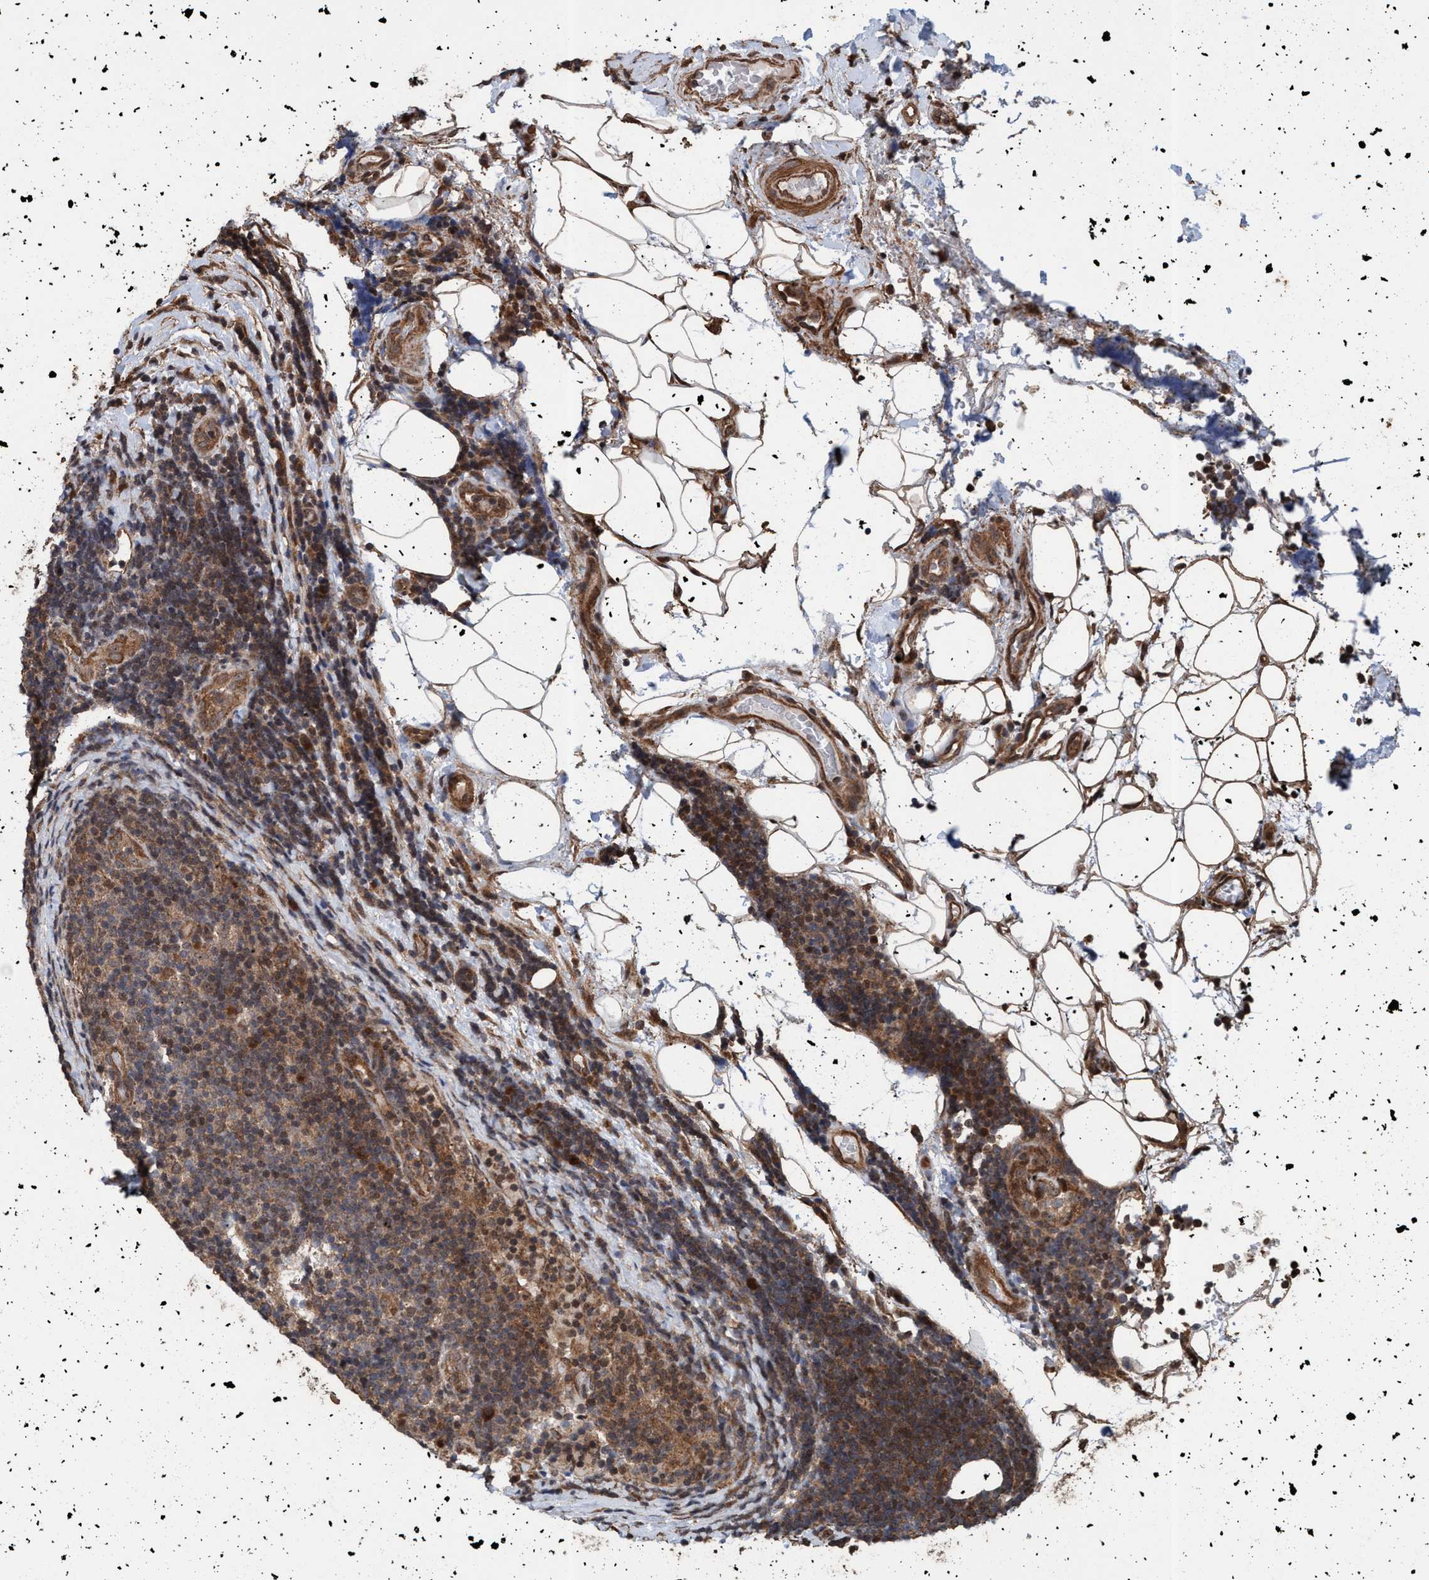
{"staining": {"intensity": "moderate", "quantity": ">75%", "location": "cytoplasmic/membranous,nuclear"}, "tissue": "lymphoma", "cell_type": "Tumor cells", "image_type": "cancer", "snomed": [{"axis": "morphology", "description": "Malignant lymphoma, non-Hodgkin's type, Low grade"}, {"axis": "topography", "description": "Lymph node"}], "caption": "Human malignant lymphoma, non-Hodgkin's type (low-grade) stained with a protein marker reveals moderate staining in tumor cells.", "gene": "TRPC7", "patient": {"sex": "male", "age": 83}}